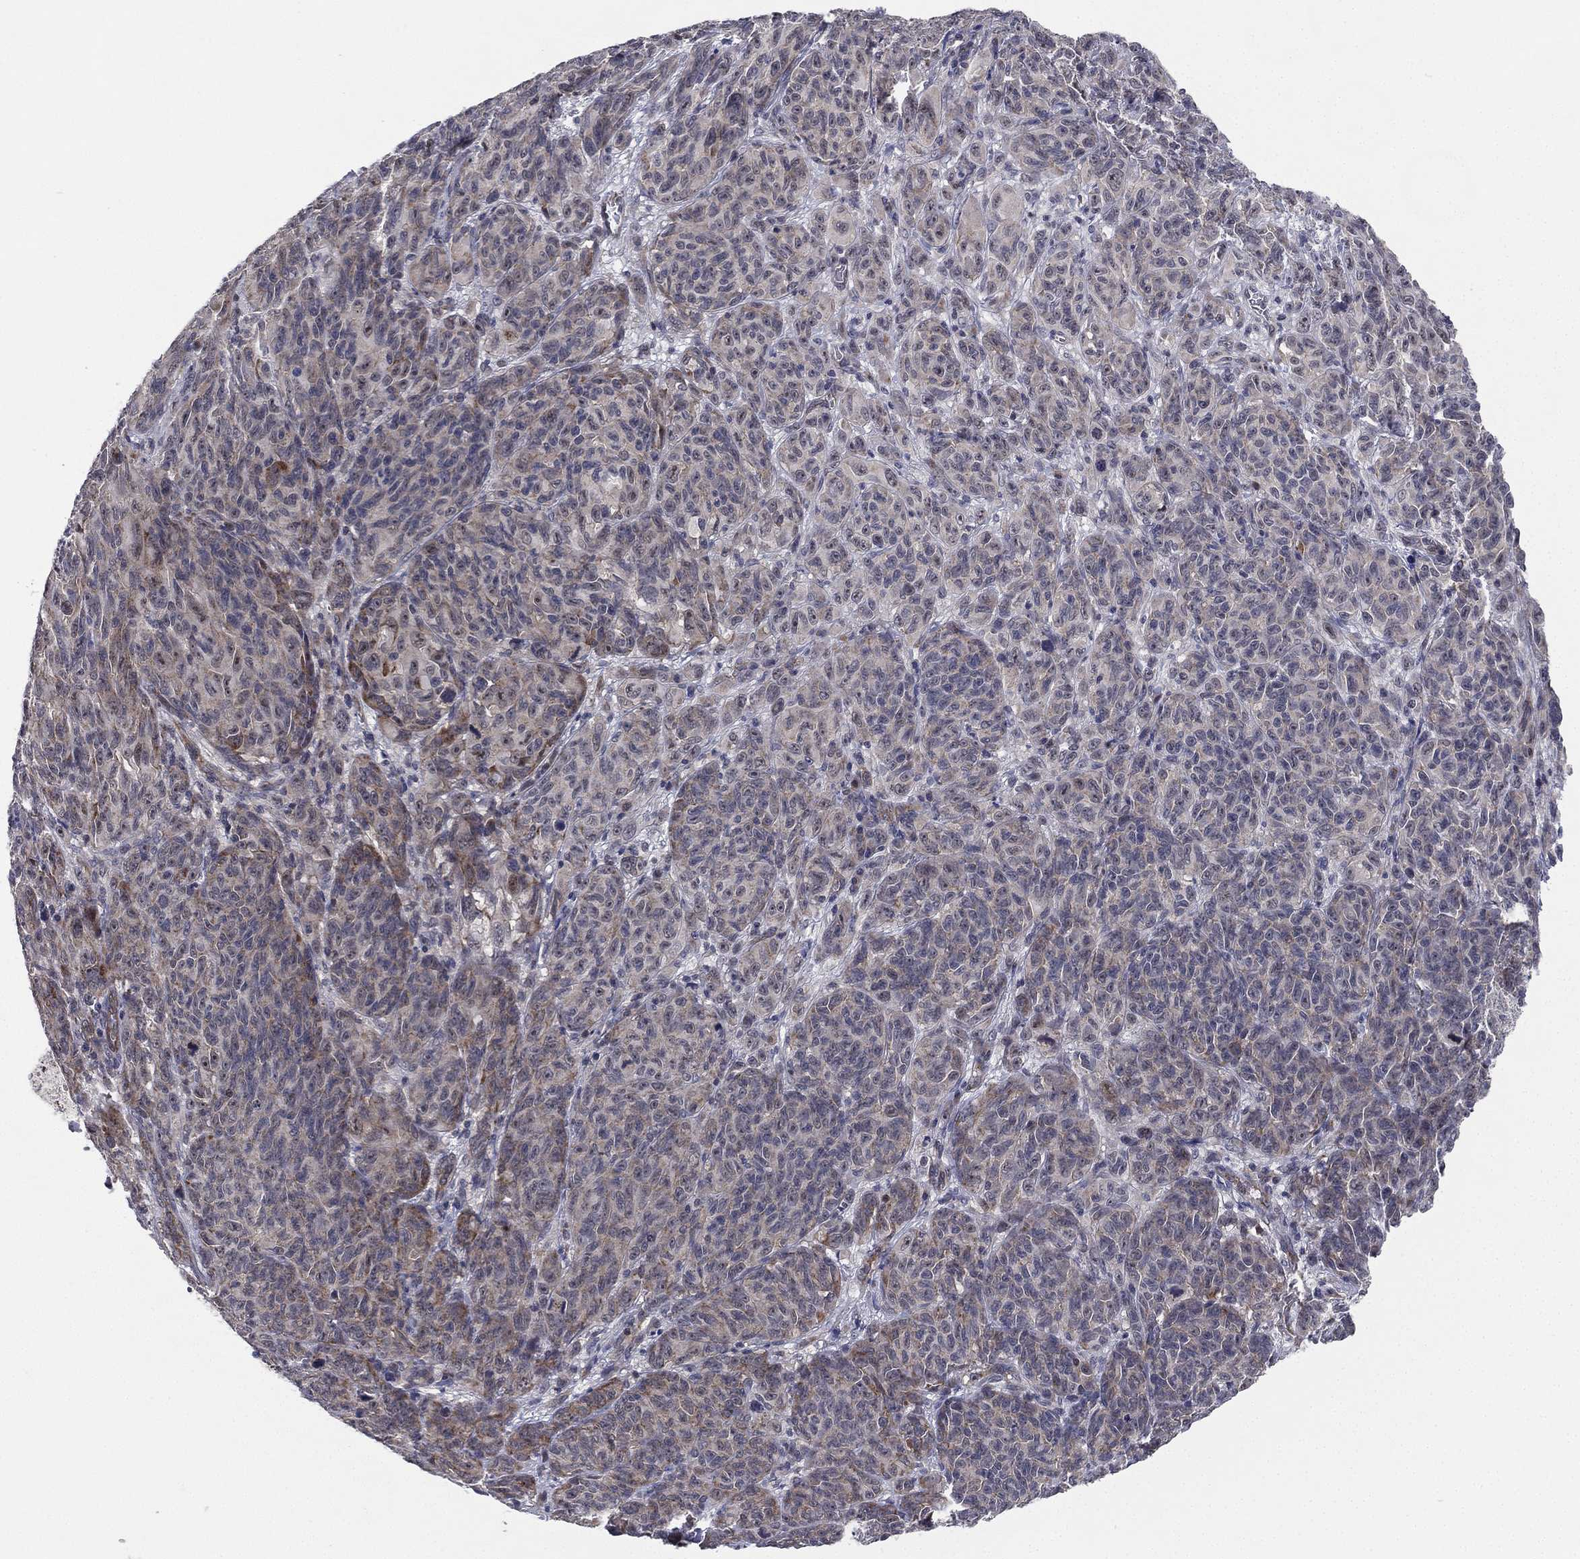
{"staining": {"intensity": "moderate", "quantity": "<25%", "location": "cytoplasmic/membranous"}, "tissue": "melanoma", "cell_type": "Tumor cells", "image_type": "cancer", "snomed": [{"axis": "morphology", "description": "Malignant melanoma, NOS"}, {"axis": "topography", "description": "Vulva, labia, clitoris and Bartholin´s gland, NO"}], "caption": "Melanoma tissue reveals moderate cytoplasmic/membranous positivity in approximately <25% of tumor cells, visualized by immunohistochemistry.", "gene": "KAT14", "patient": {"sex": "female", "age": 75}}